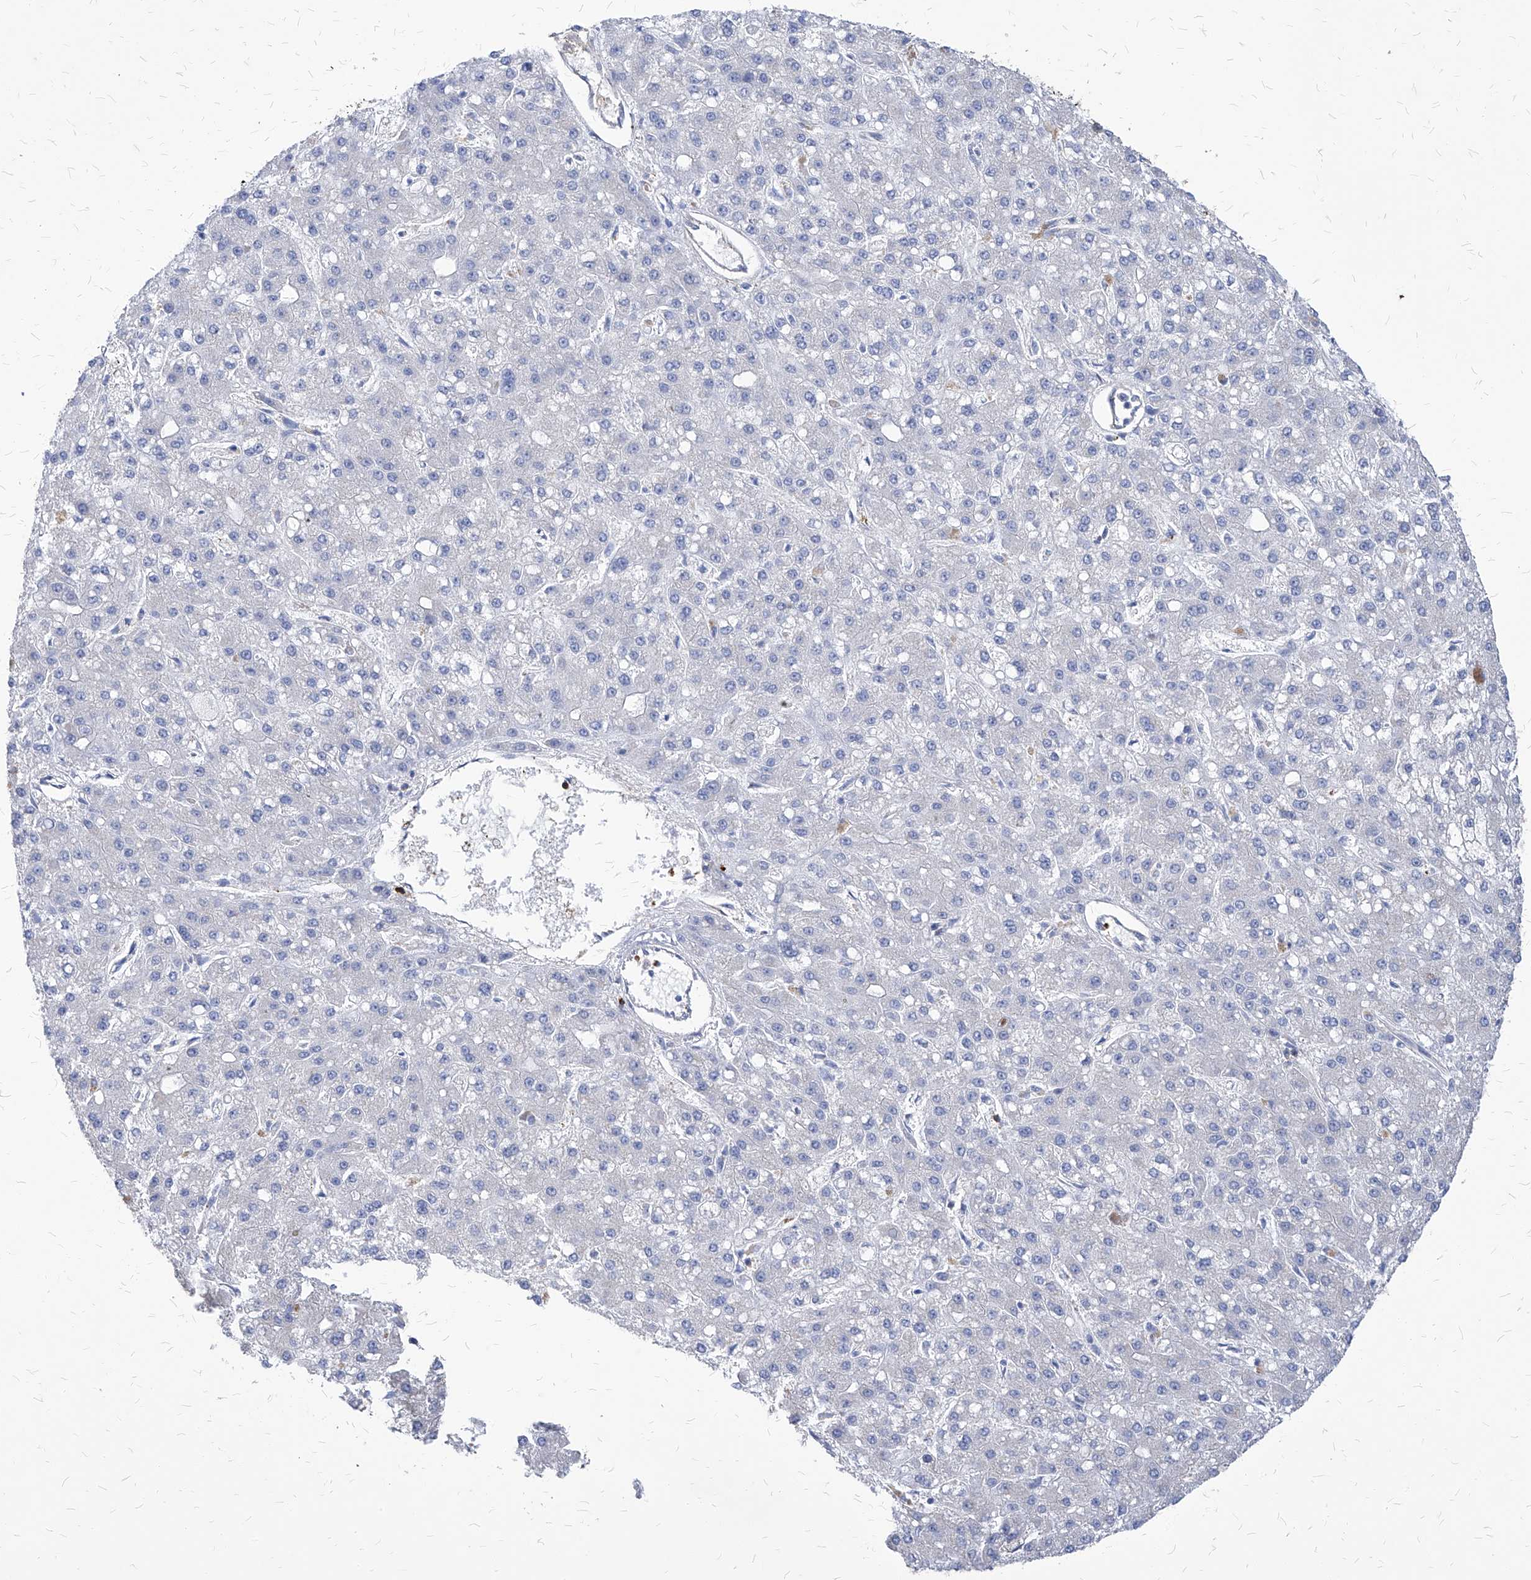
{"staining": {"intensity": "negative", "quantity": "none", "location": "none"}, "tissue": "liver cancer", "cell_type": "Tumor cells", "image_type": "cancer", "snomed": [{"axis": "morphology", "description": "Carcinoma, Hepatocellular, NOS"}, {"axis": "topography", "description": "Liver"}], "caption": "Immunohistochemistry photomicrograph of neoplastic tissue: human liver cancer stained with DAB (3,3'-diaminobenzidine) exhibits no significant protein positivity in tumor cells.", "gene": "ABRACL", "patient": {"sex": "male", "age": 67}}